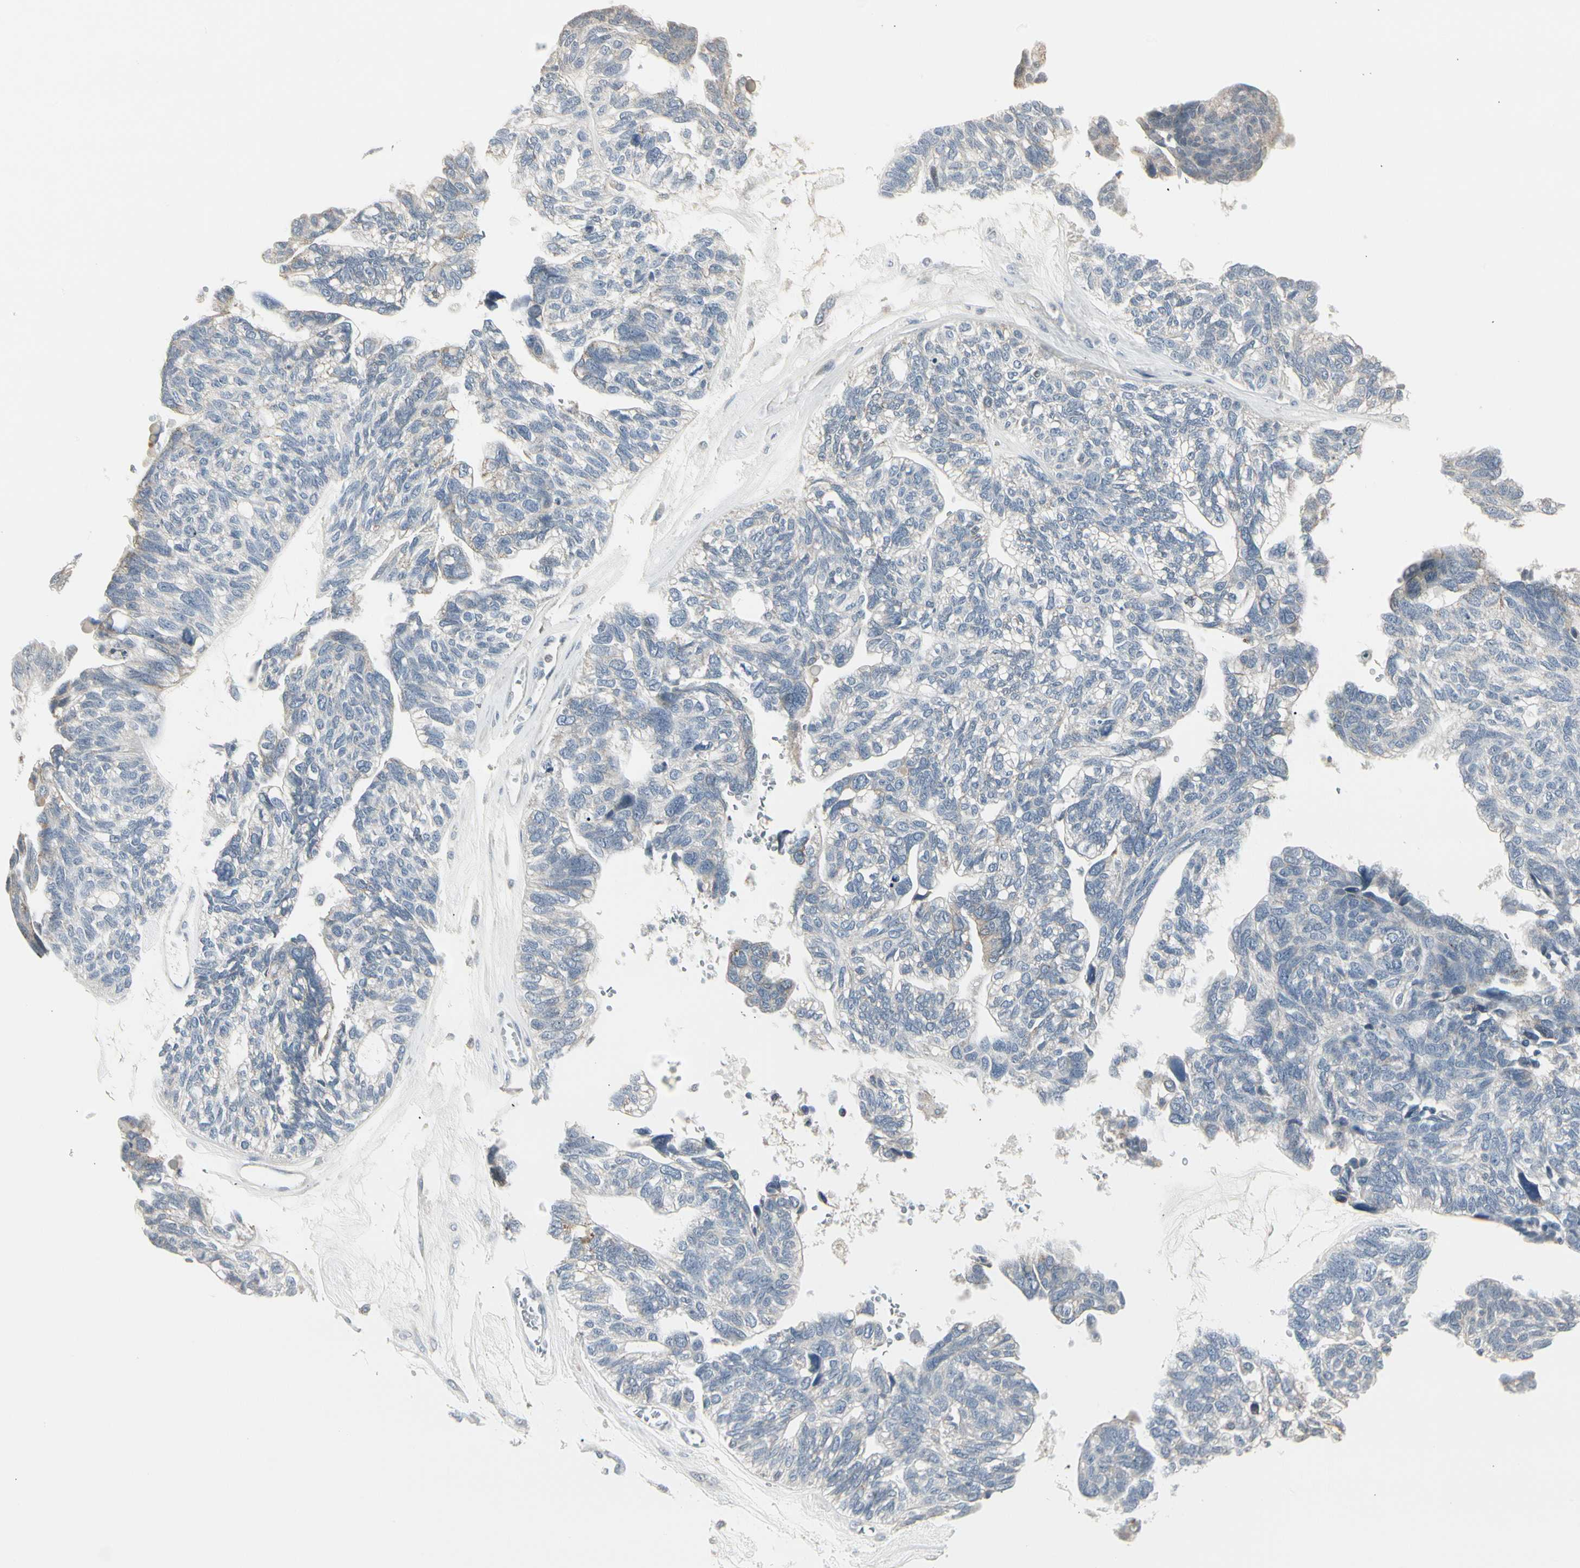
{"staining": {"intensity": "negative", "quantity": "none", "location": "none"}, "tissue": "ovarian cancer", "cell_type": "Tumor cells", "image_type": "cancer", "snomed": [{"axis": "morphology", "description": "Cystadenocarcinoma, serous, NOS"}, {"axis": "topography", "description": "Ovary"}], "caption": "Immunohistochemical staining of human ovarian cancer (serous cystadenocarcinoma) exhibits no significant positivity in tumor cells.", "gene": "TMEM176A", "patient": {"sex": "female", "age": 79}}